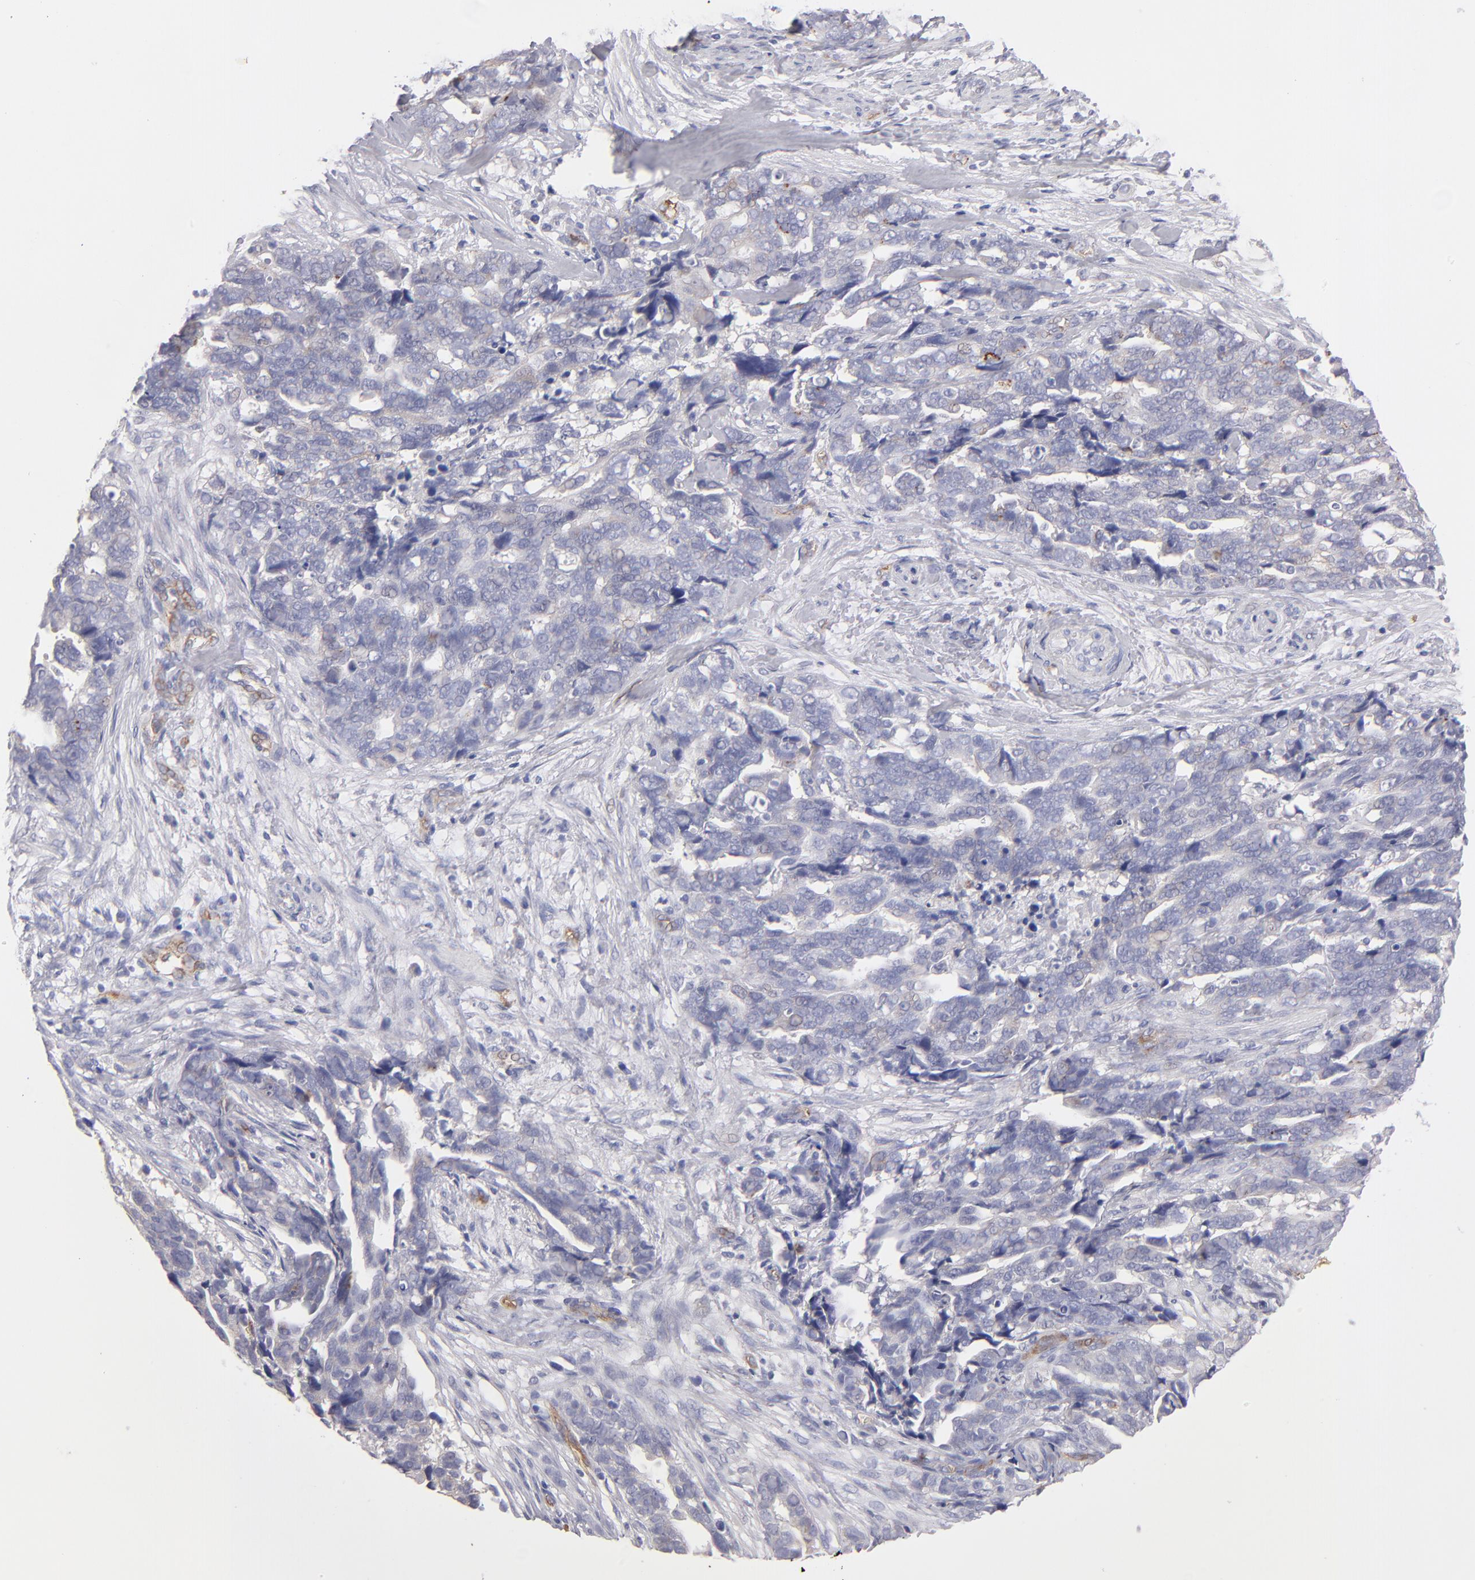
{"staining": {"intensity": "negative", "quantity": "none", "location": "none"}, "tissue": "ovarian cancer", "cell_type": "Tumor cells", "image_type": "cancer", "snomed": [{"axis": "morphology", "description": "Normal tissue, NOS"}, {"axis": "morphology", "description": "Cystadenocarcinoma, serous, NOS"}, {"axis": "topography", "description": "Fallopian tube"}, {"axis": "topography", "description": "Ovary"}], "caption": "DAB (3,3'-diaminobenzidine) immunohistochemical staining of human ovarian cancer (serous cystadenocarcinoma) demonstrates no significant staining in tumor cells.", "gene": "PLVAP", "patient": {"sex": "female", "age": 56}}